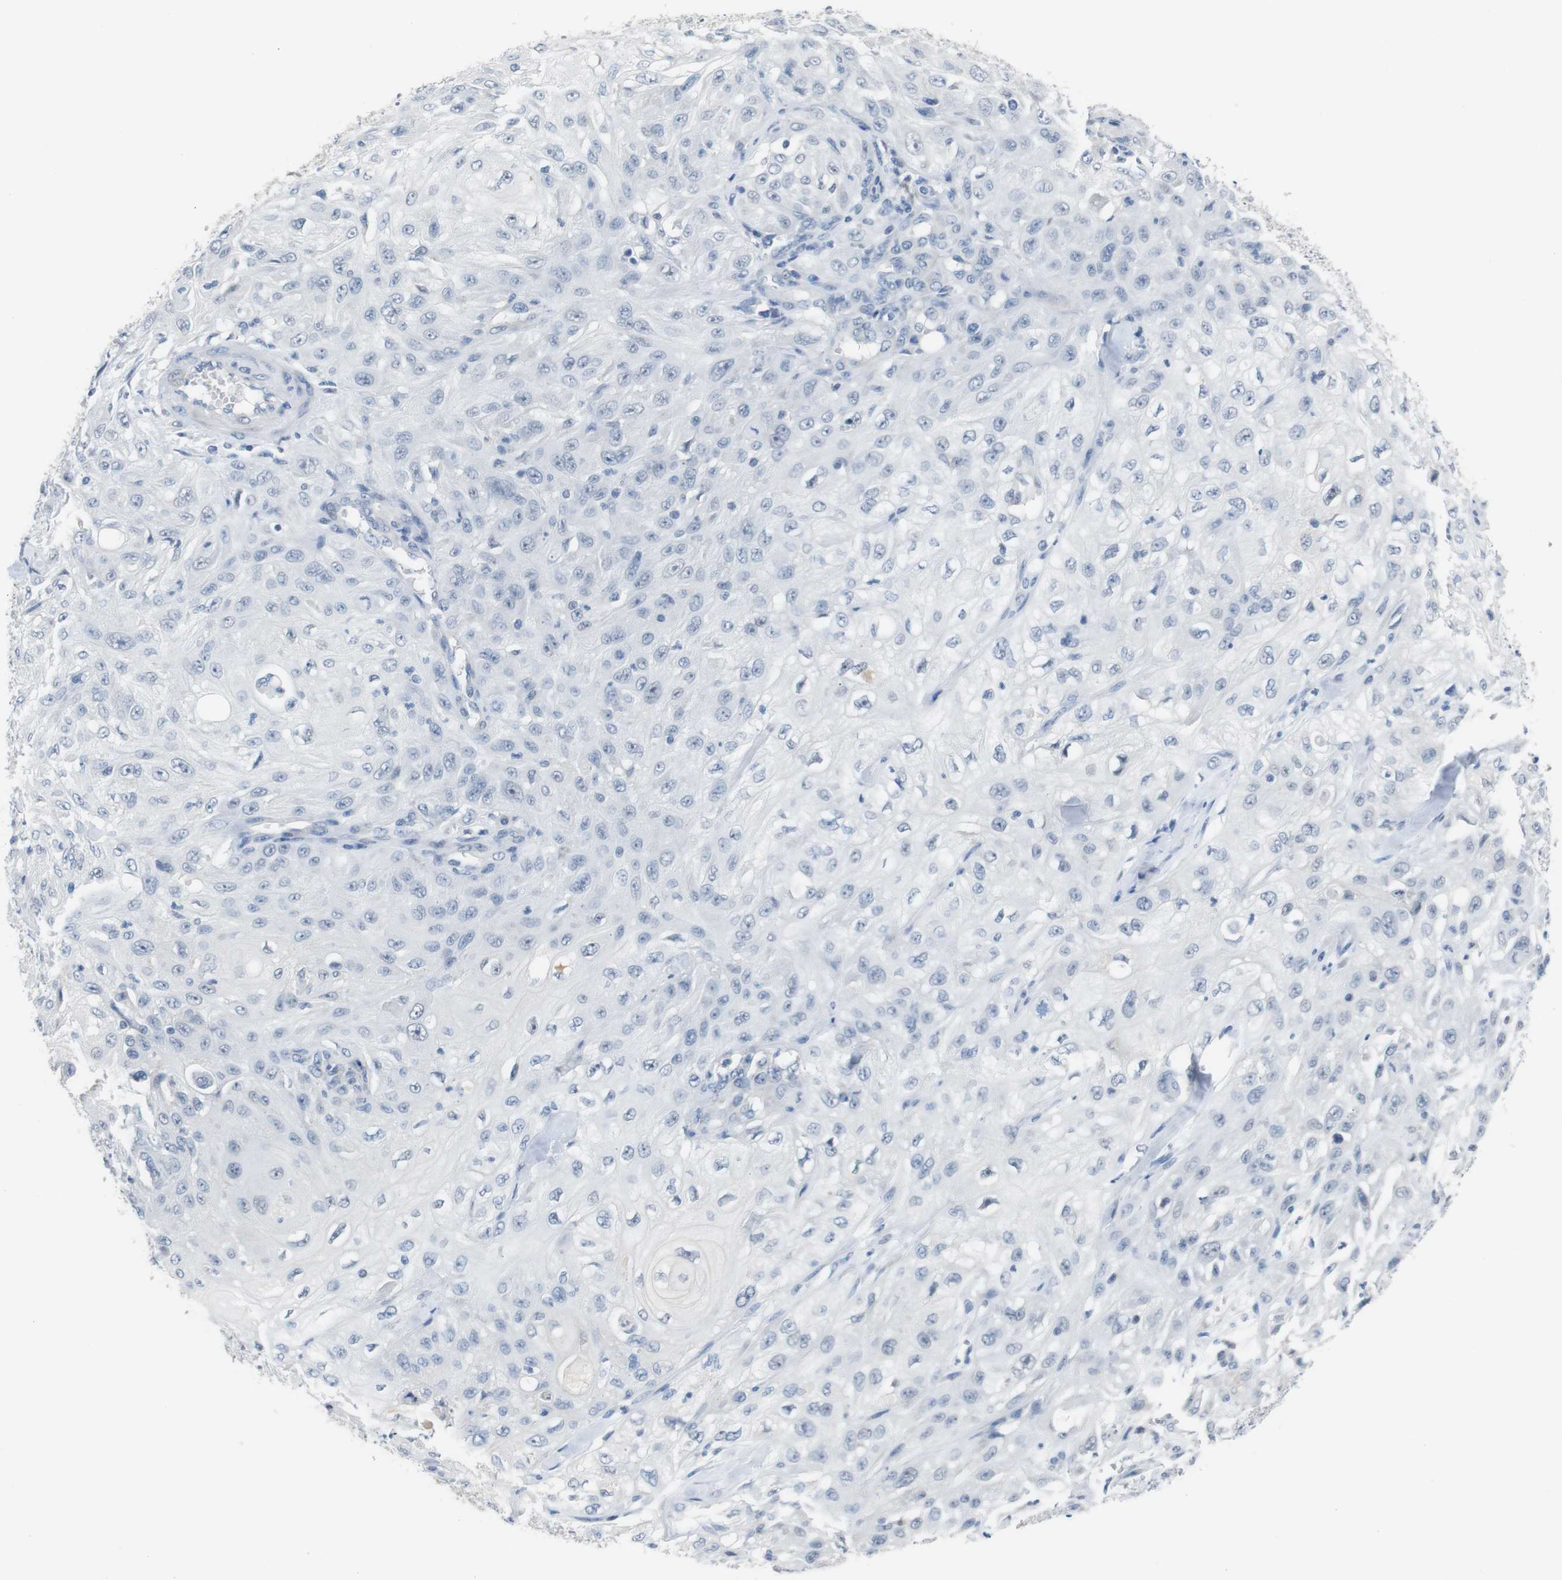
{"staining": {"intensity": "negative", "quantity": "none", "location": "none"}, "tissue": "skin cancer", "cell_type": "Tumor cells", "image_type": "cancer", "snomed": [{"axis": "morphology", "description": "Squamous cell carcinoma, NOS"}, {"axis": "morphology", "description": "Squamous cell carcinoma, metastatic, NOS"}, {"axis": "topography", "description": "Skin"}, {"axis": "topography", "description": "Lymph node"}], "caption": "A micrograph of skin cancer (squamous cell carcinoma) stained for a protein shows no brown staining in tumor cells.", "gene": "CHRM5", "patient": {"sex": "male", "age": 75}}